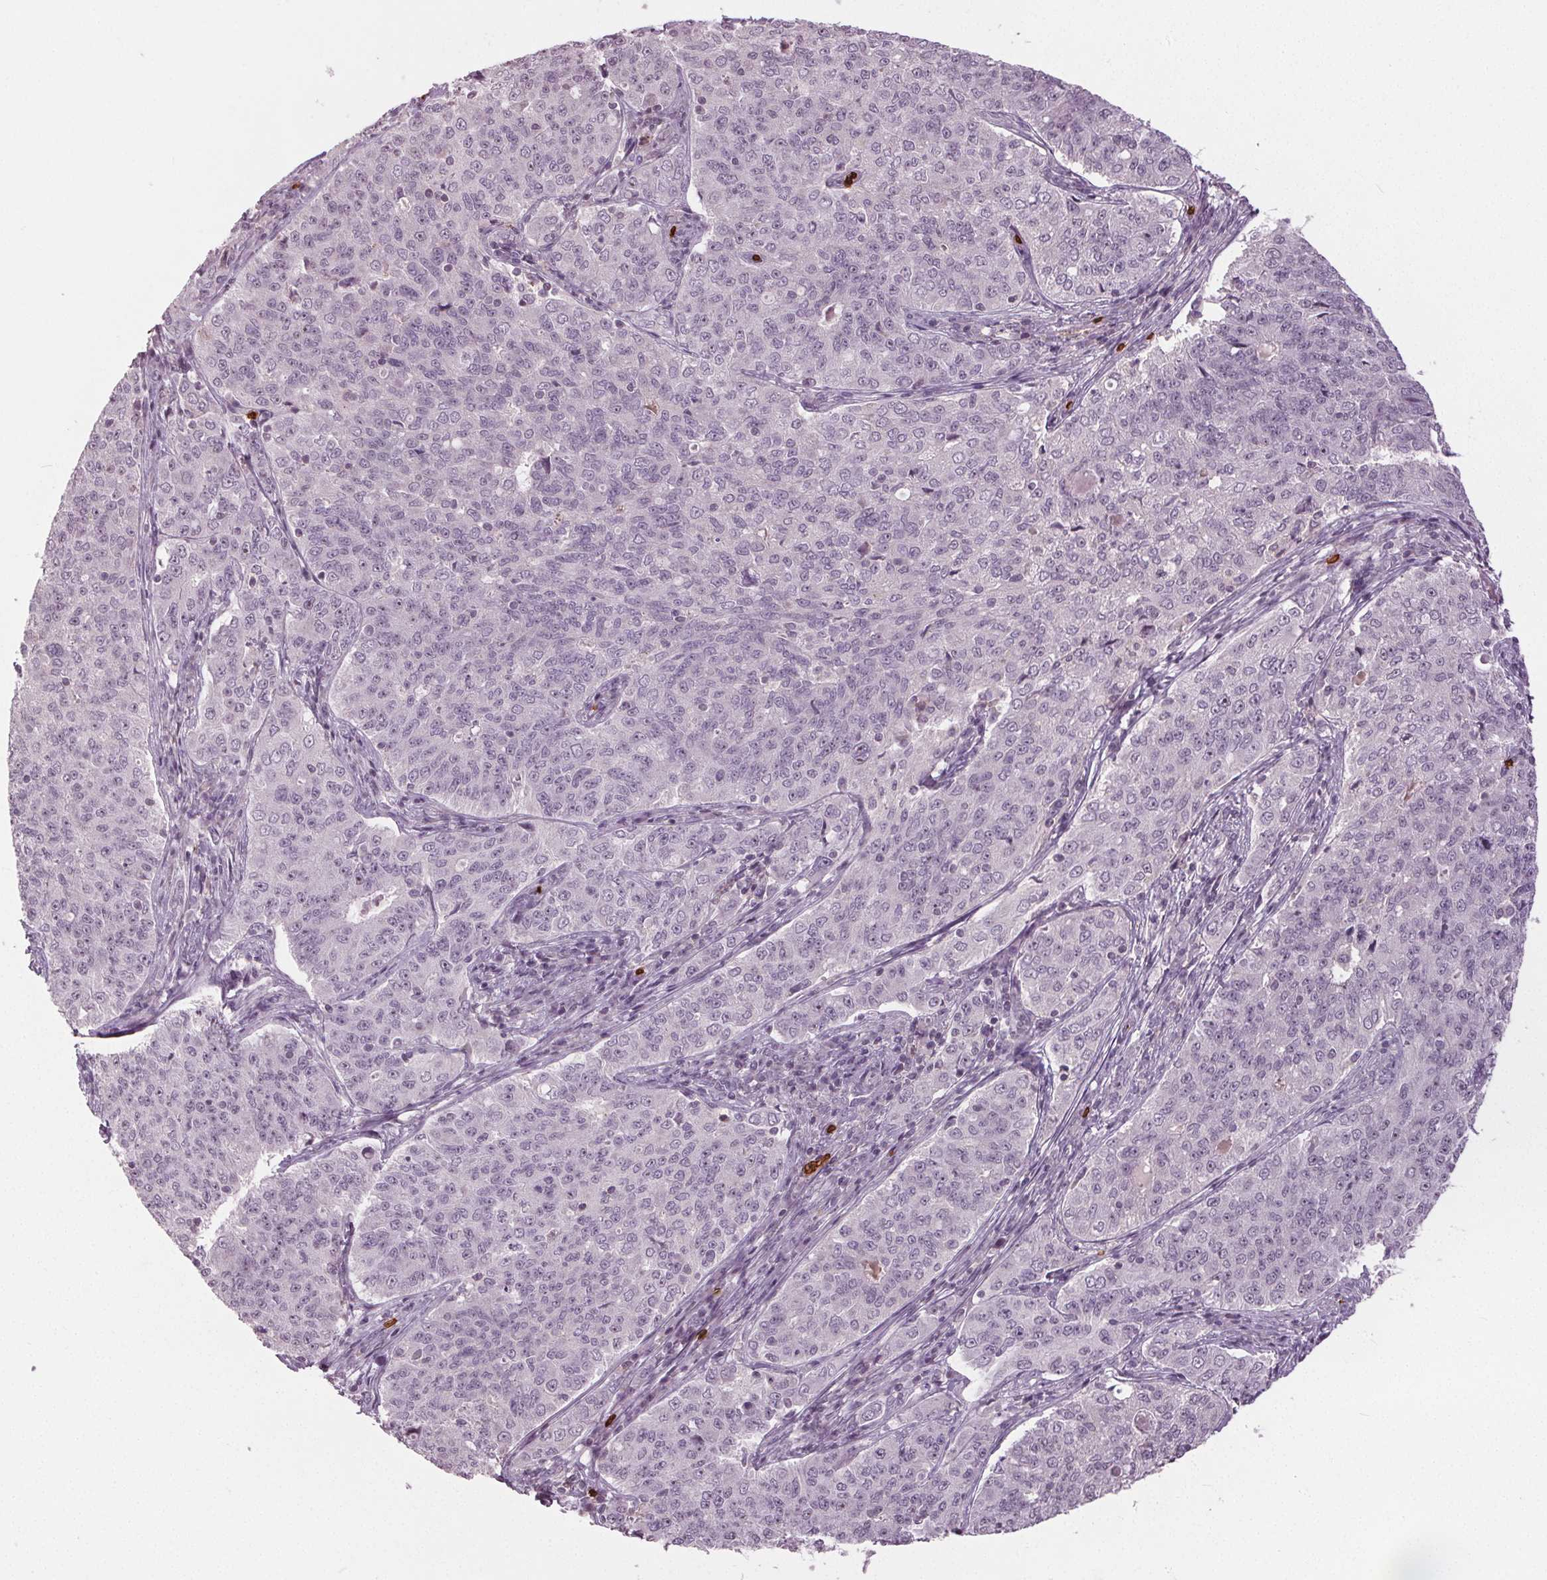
{"staining": {"intensity": "negative", "quantity": "none", "location": "none"}, "tissue": "endometrial cancer", "cell_type": "Tumor cells", "image_type": "cancer", "snomed": [{"axis": "morphology", "description": "Adenocarcinoma, NOS"}, {"axis": "topography", "description": "Endometrium"}], "caption": "A high-resolution photomicrograph shows IHC staining of endometrial cancer, which reveals no significant positivity in tumor cells. (DAB (3,3'-diaminobenzidine) immunohistochemistry visualized using brightfield microscopy, high magnification).", "gene": "SLC4A1", "patient": {"sex": "female", "age": 43}}